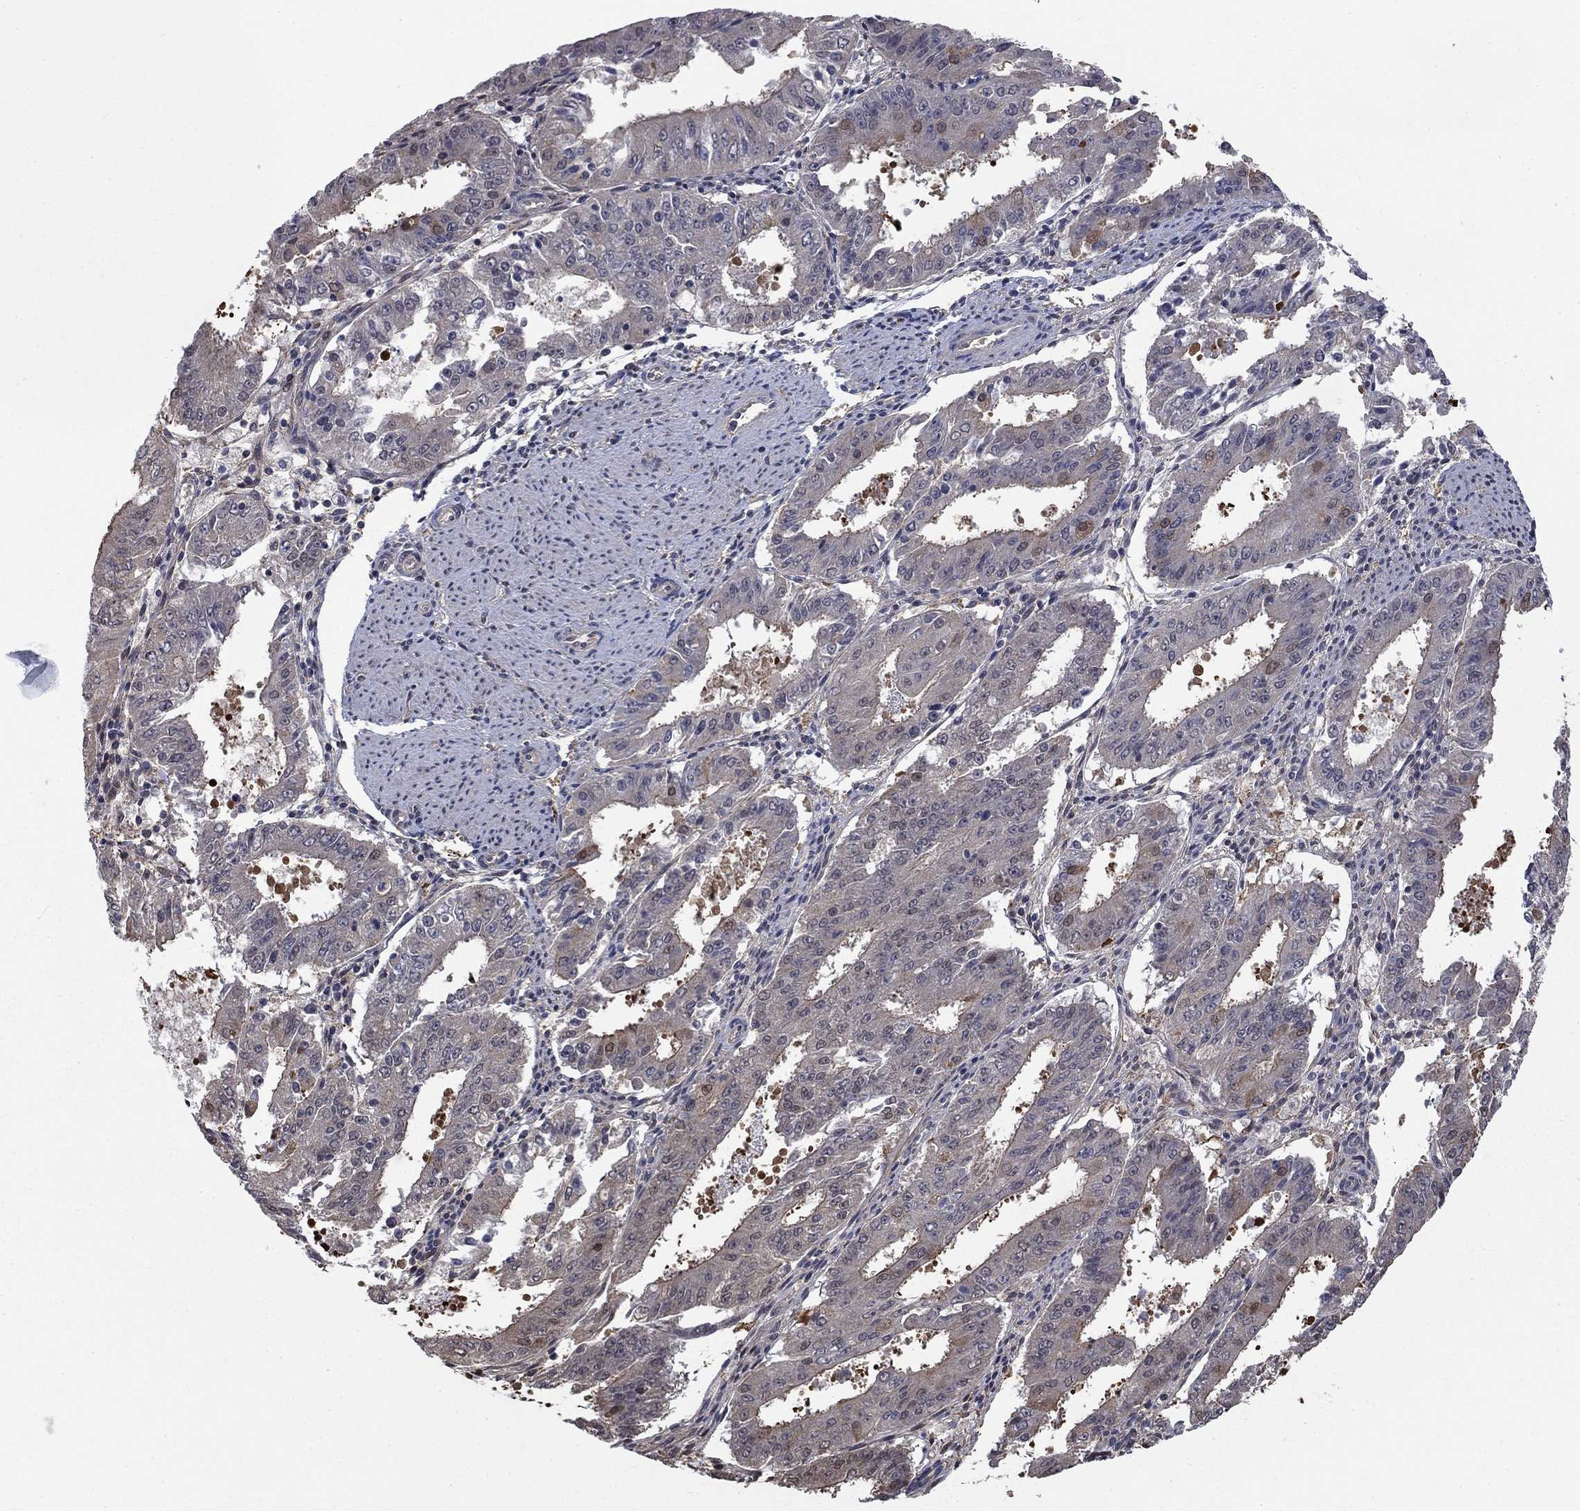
{"staining": {"intensity": "moderate", "quantity": "<25%", "location": "cytoplasmic/membranous"}, "tissue": "ovarian cancer", "cell_type": "Tumor cells", "image_type": "cancer", "snomed": [{"axis": "morphology", "description": "Carcinoma, endometroid"}, {"axis": "topography", "description": "Ovary"}], "caption": "This histopathology image reveals immunohistochemistry (IHC) staining of ovarian cancer (endometroid carcinoma), with low moderate cytoplasmic/membranous expression in approximately <25% of tumor cells.", "gene": "PDZD2", "patient": {"sex": "female", "age": 42}}